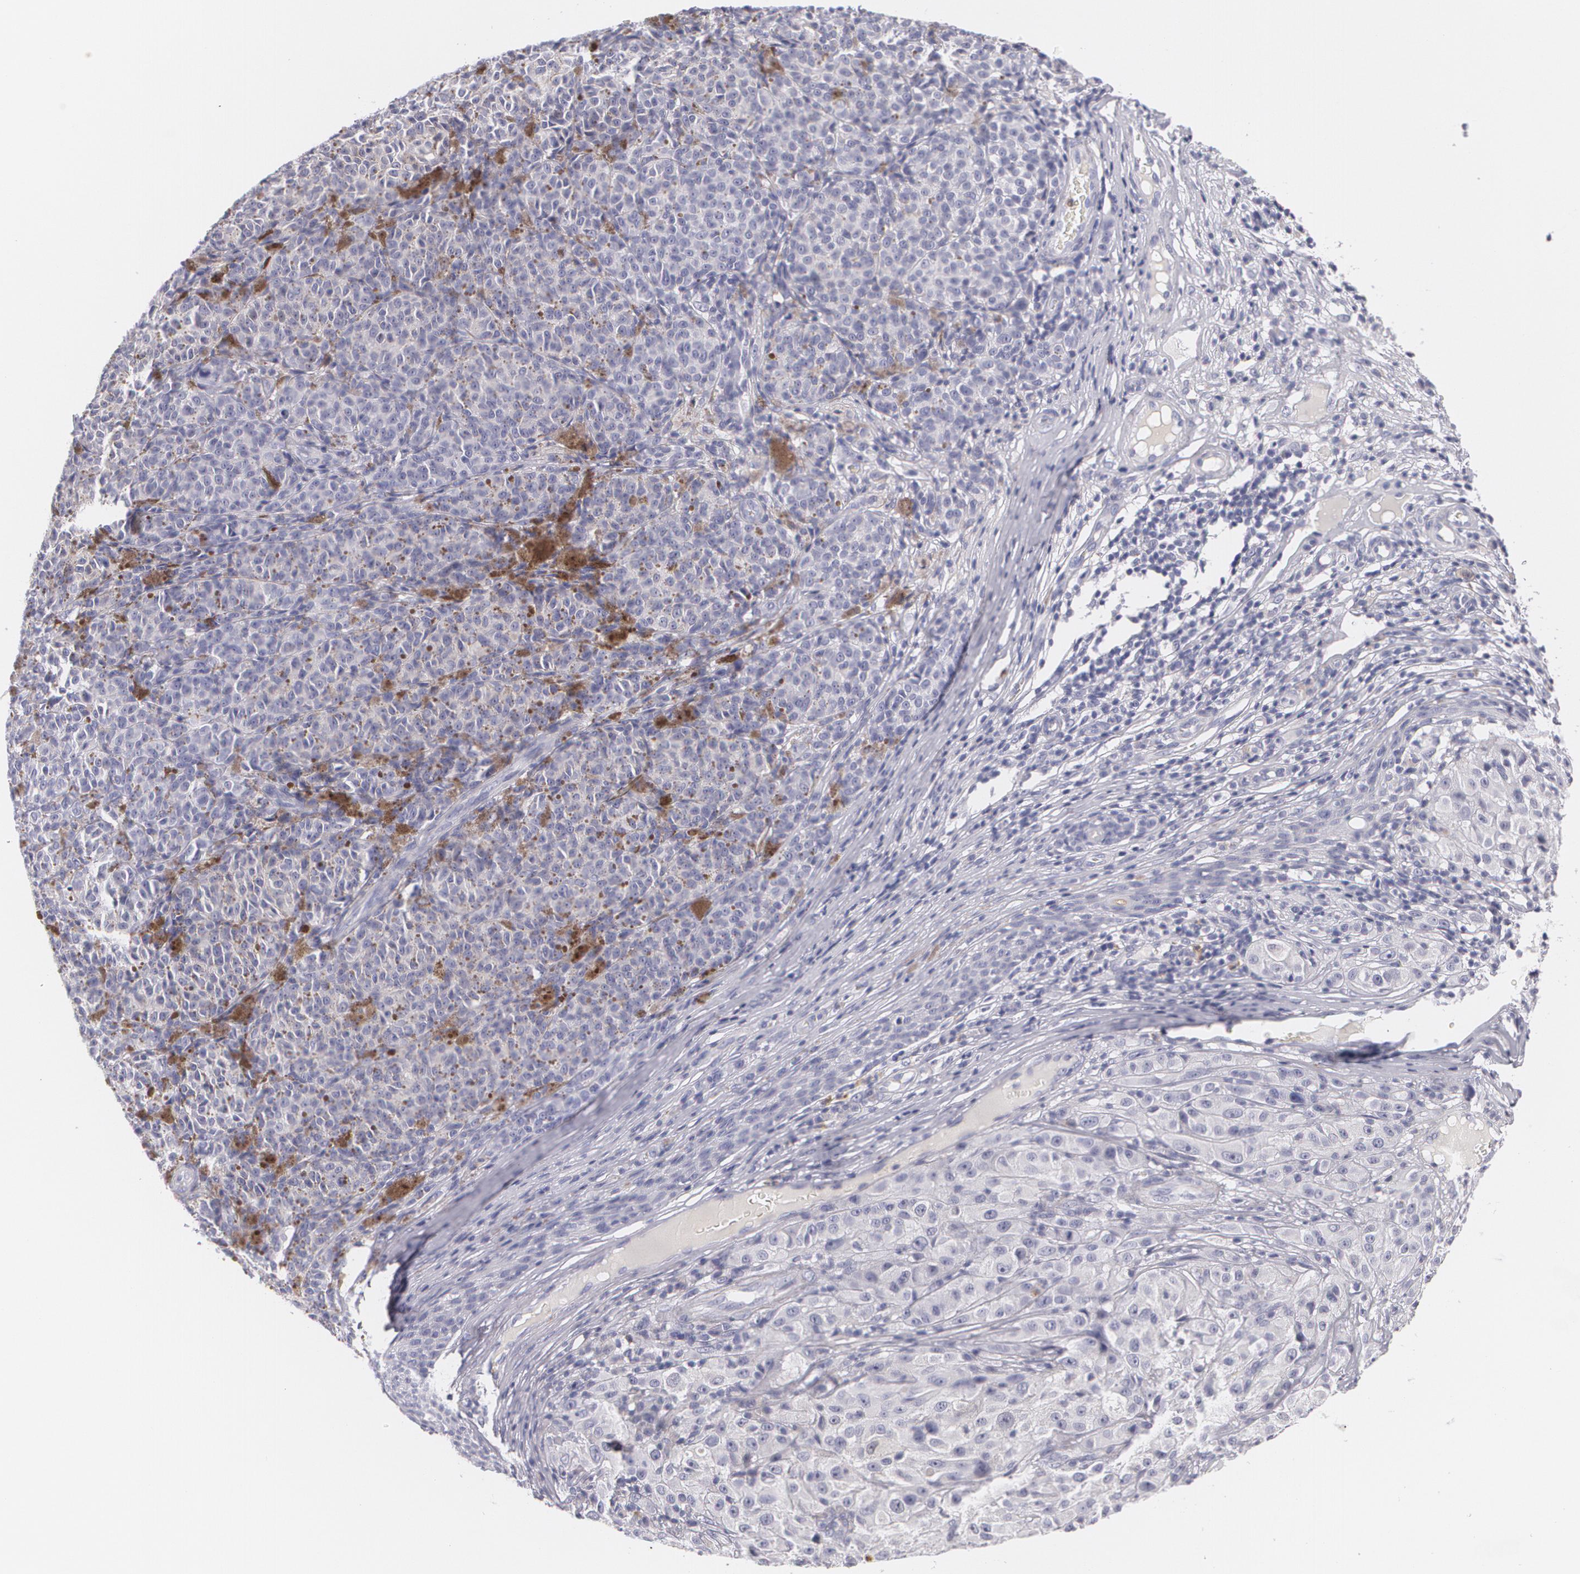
{"staining": {"intensity": "negative", "quantity": "none", "location": "none"}, "tissue": "melanoma", "cell_type": "Tumor cells", "image_type": "cancer", "snomed": [{"axis": "morphology", "description": "Malignant melanoma, NOS"}, {"axis": "topography", "description": "Skin"}], "caption": "IHC image of neoplastic tissue: malignant melanoma stained with DAB demonstrates no significant protein staining in tumor cells.", "gene": "FAM181A", "patient": {"sex": "male", "age": 56}}